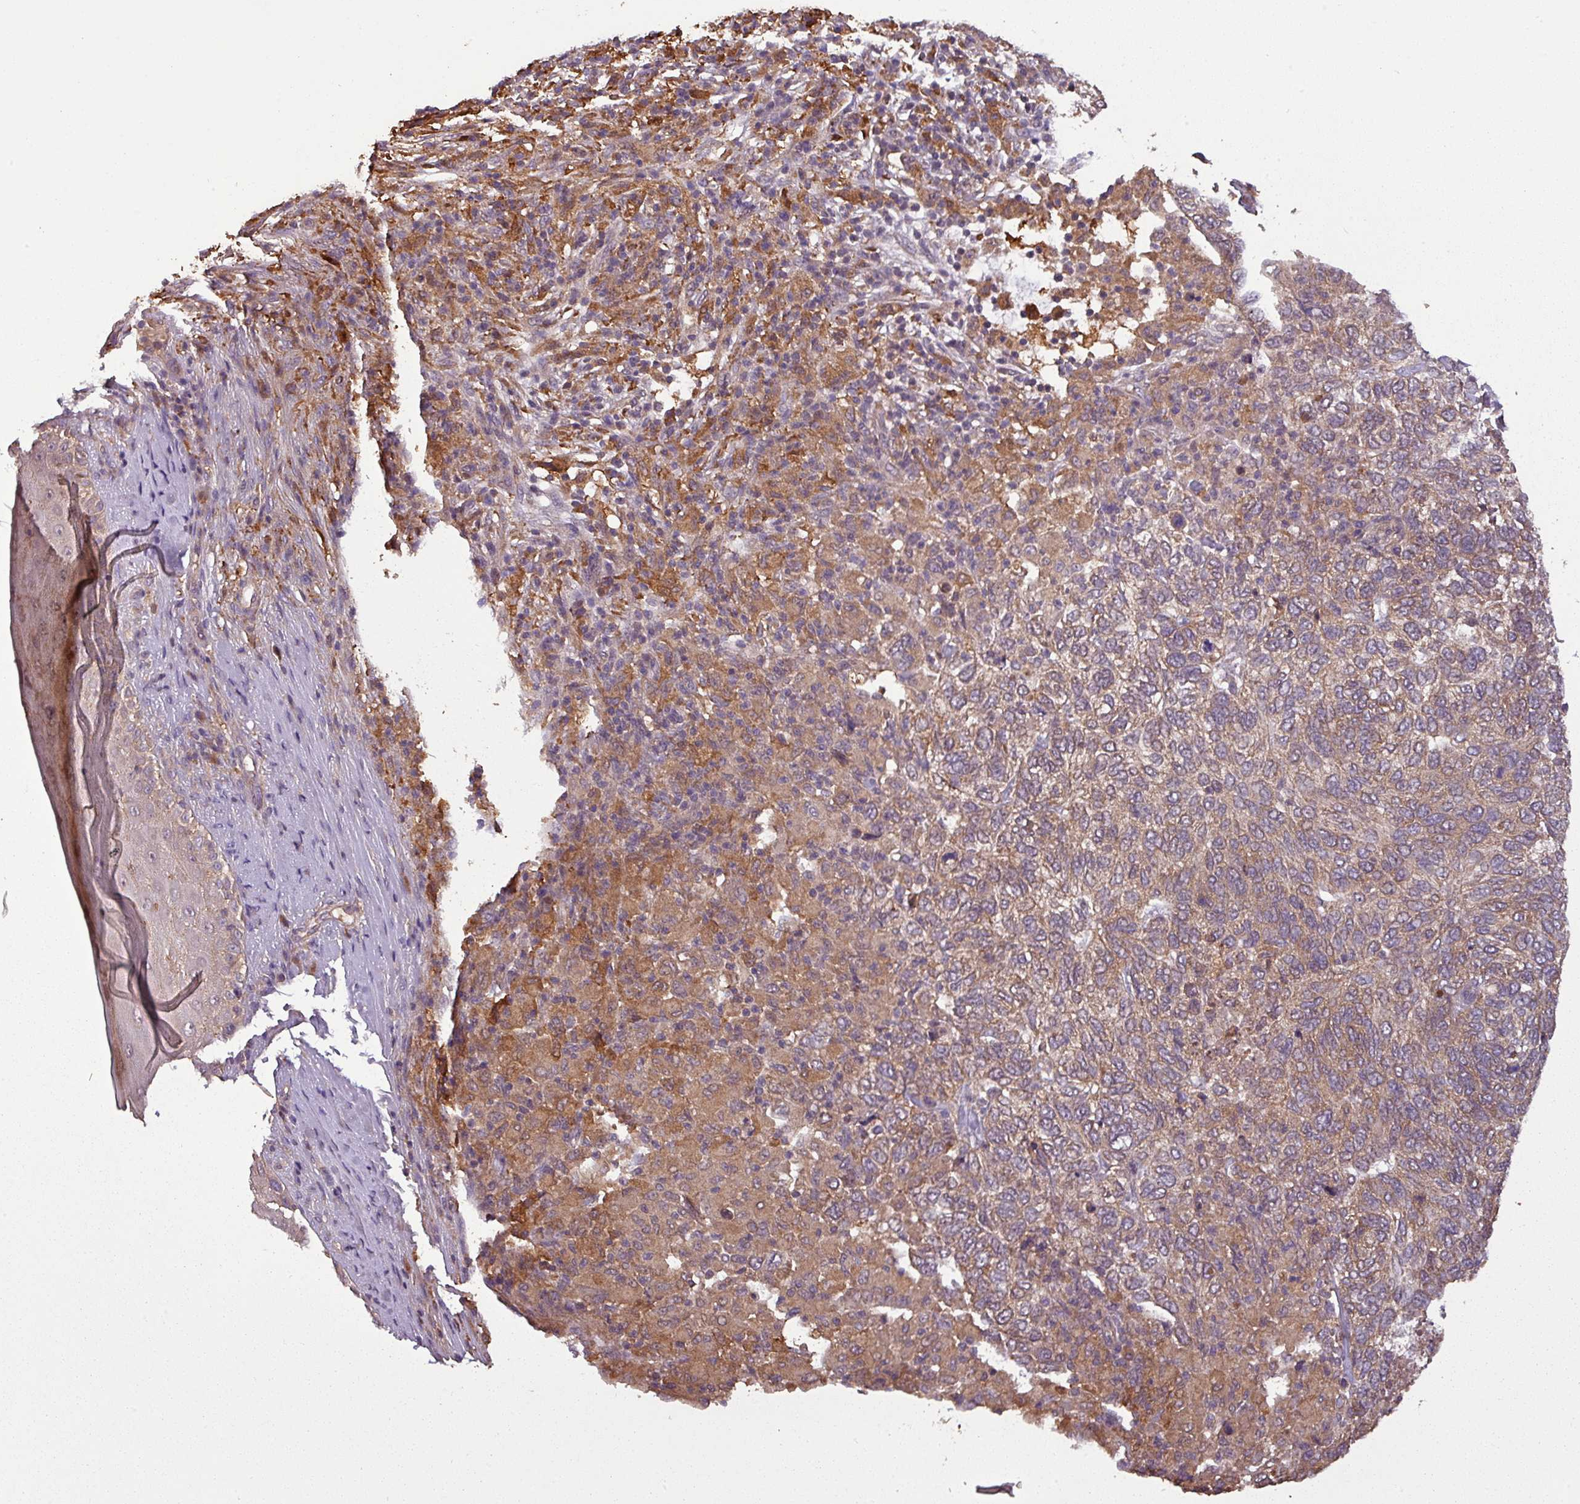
{"staining": {"intensity": "moderate", "quantity": ">75%", "location": "cytoplasmic/membranous"}, "tissue": "skin cancer", "cell_type": "Tumor cells", "image_type": "cancer", "snomed": [{"axis": "morphology", "description": "Basal cell carcinoma"}, {"axis": "topography", "description": "Skin"}], "caption": "Skin cancer stained with a brown dye exhibits moderate cytoplasmic/membranous positive staining in about >75% of tumor cells.", "gene": "NT5C3A", "patient": {"sex": "female", "age": 65}}